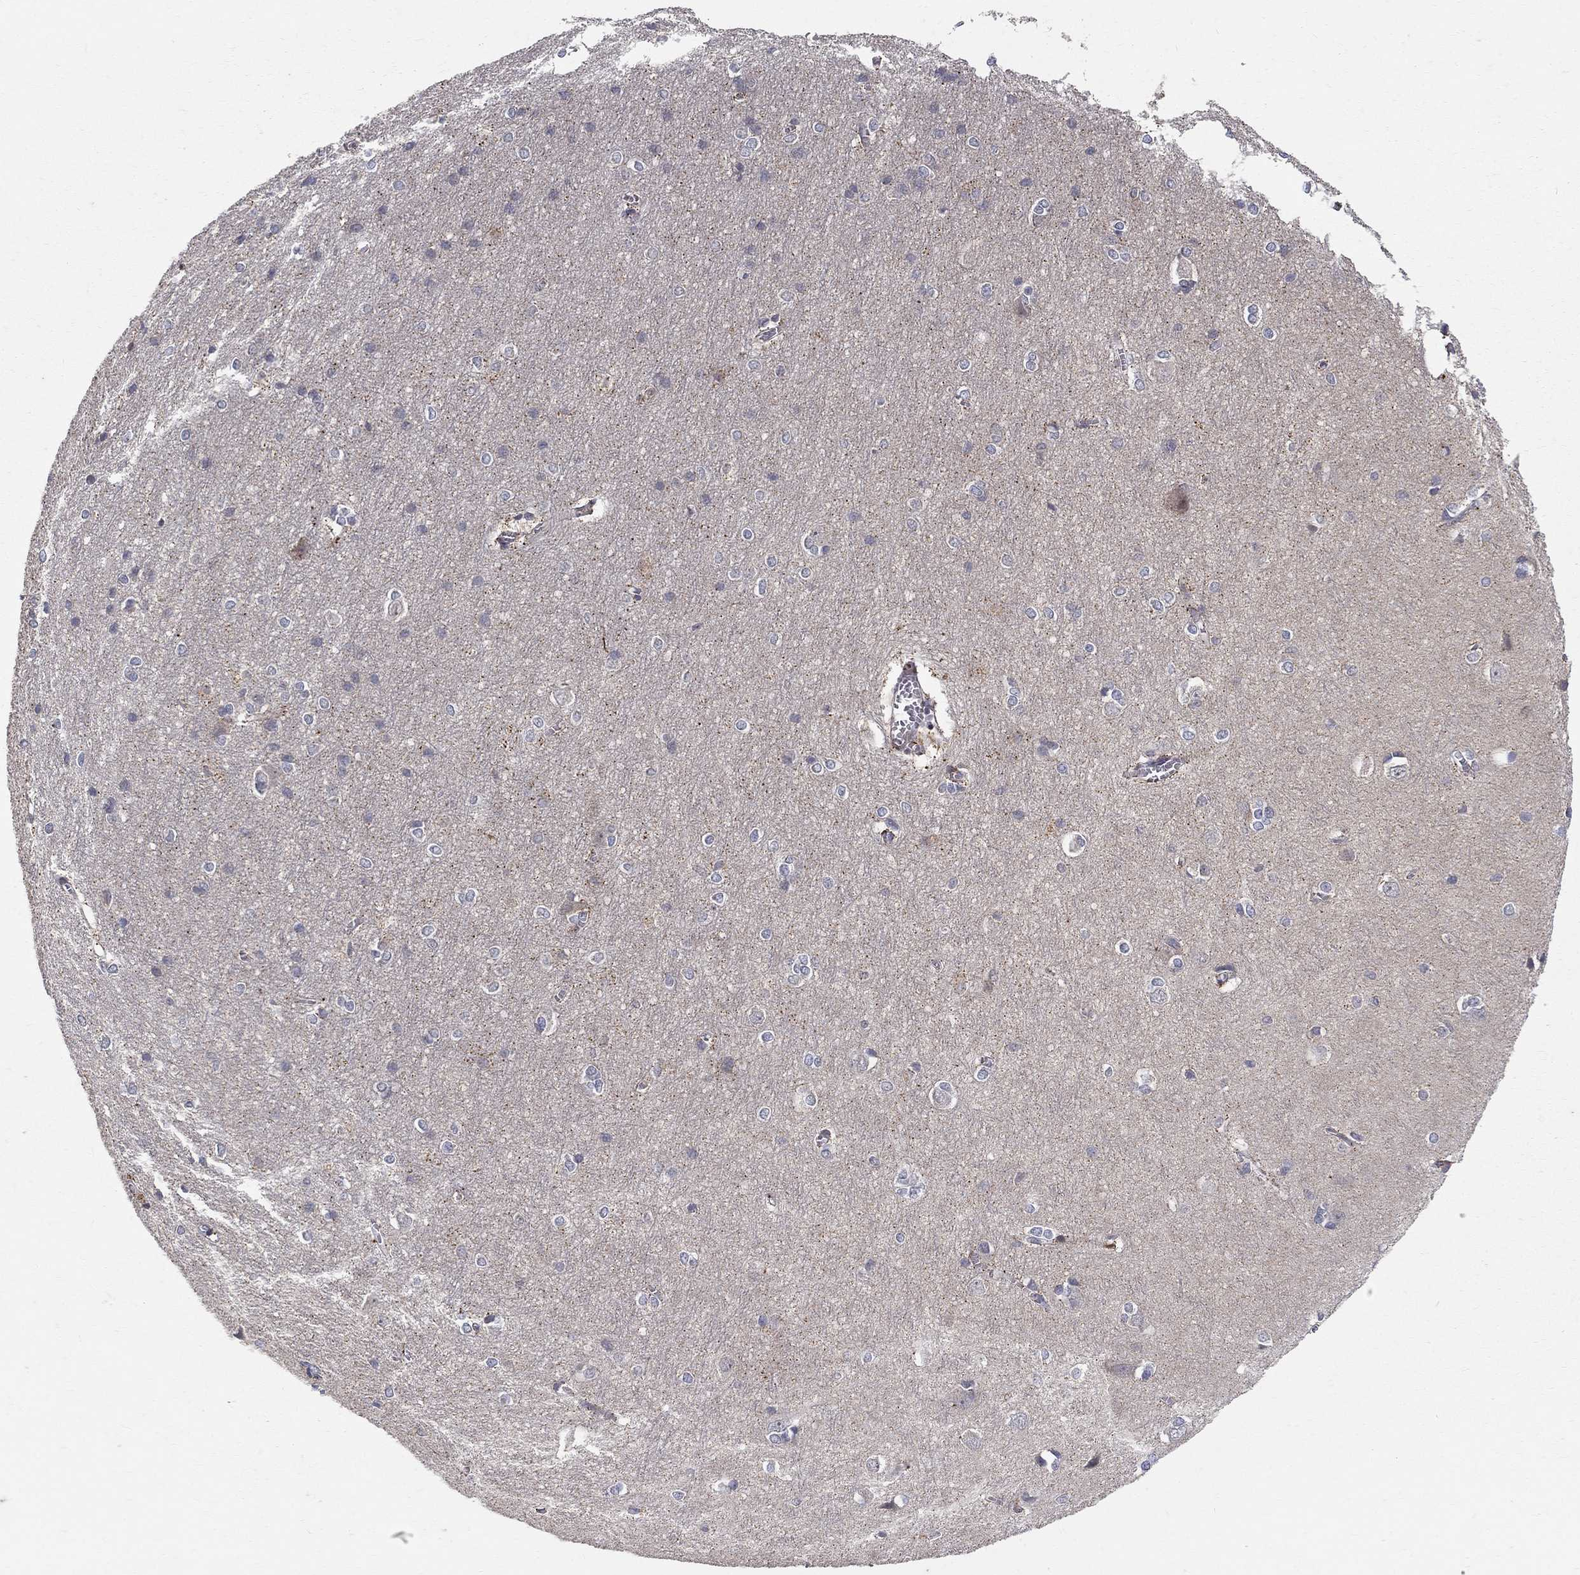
{"staining": {"intensity": "negative", "quantity": "none", "location": "none"}, "tissue": "cerebral cortex", "cell_type": "Endothelial cells", "image_type": "normal", "snomed": [{"axis": "morphology", "description": "Normal tissue, NOS"}, {"axis": "topography", "description": "Cerebral cortex"}], "caption": "Protein analysis of normal cerebral cortex shows no significant staining in endothelial cells. (Brightfield microscopy of DAB IHC at high magnification).", "gene": "WDR19", "patient": {"sex": "male", "age": 37}}